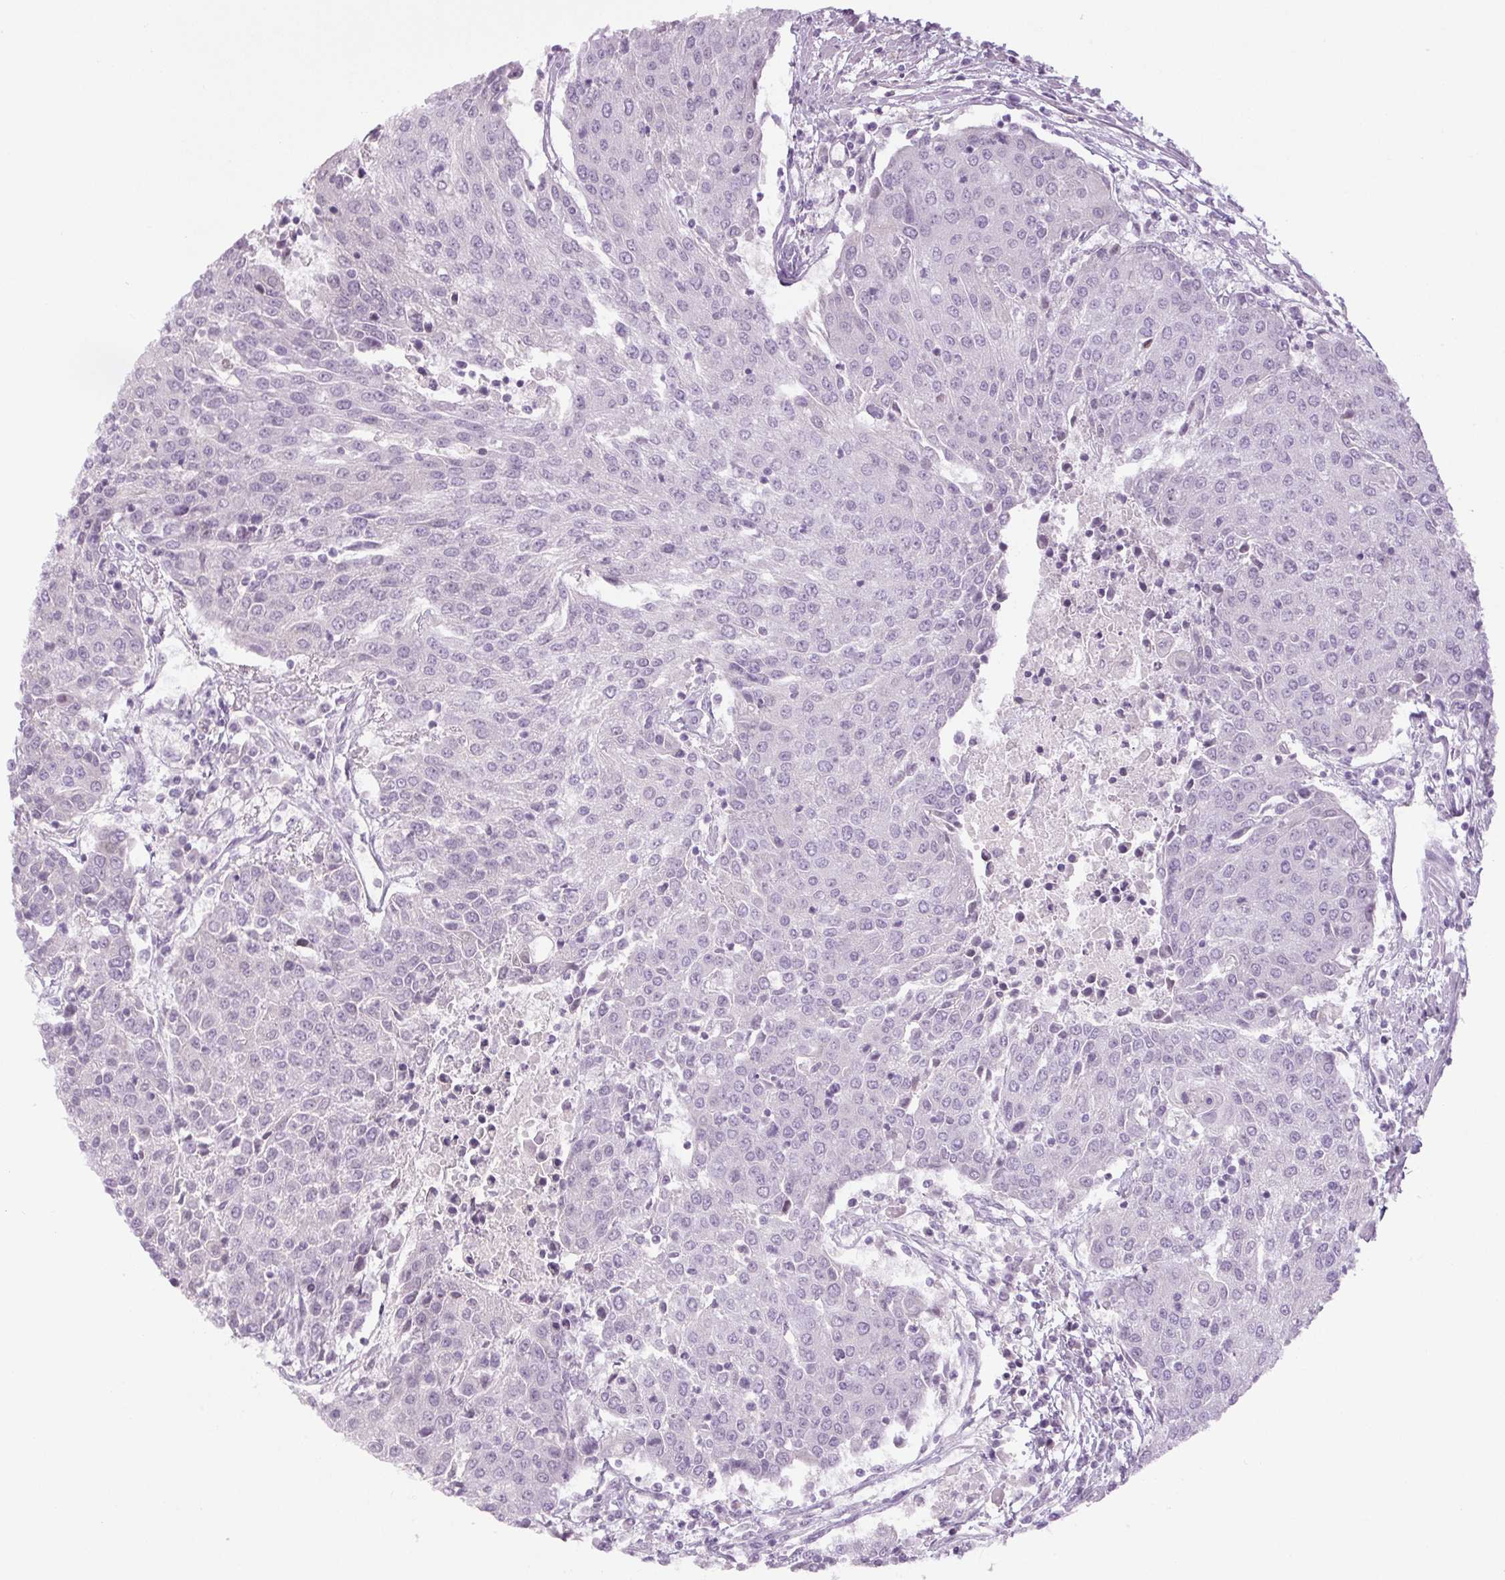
{"staining": {"intensity": "negative", "quantity": "none", "location": "none"}, "tissue": "urothelial cancer", "cell_type": "Tumor cells", "image_type": "cancer", "snomed": [{"axis": "morphology", "description": "Urothelial carcinoma, High grade"}, {"axis": "topography", "description": "Urinary bladder"}], "caption": "A micrograph of urothelial carcinoma (high-grade) stained for a protein exhibits no brown staining in tumor cells.", "gene": "SMIM6", "patient": {"sex": "female", "age": 85}}